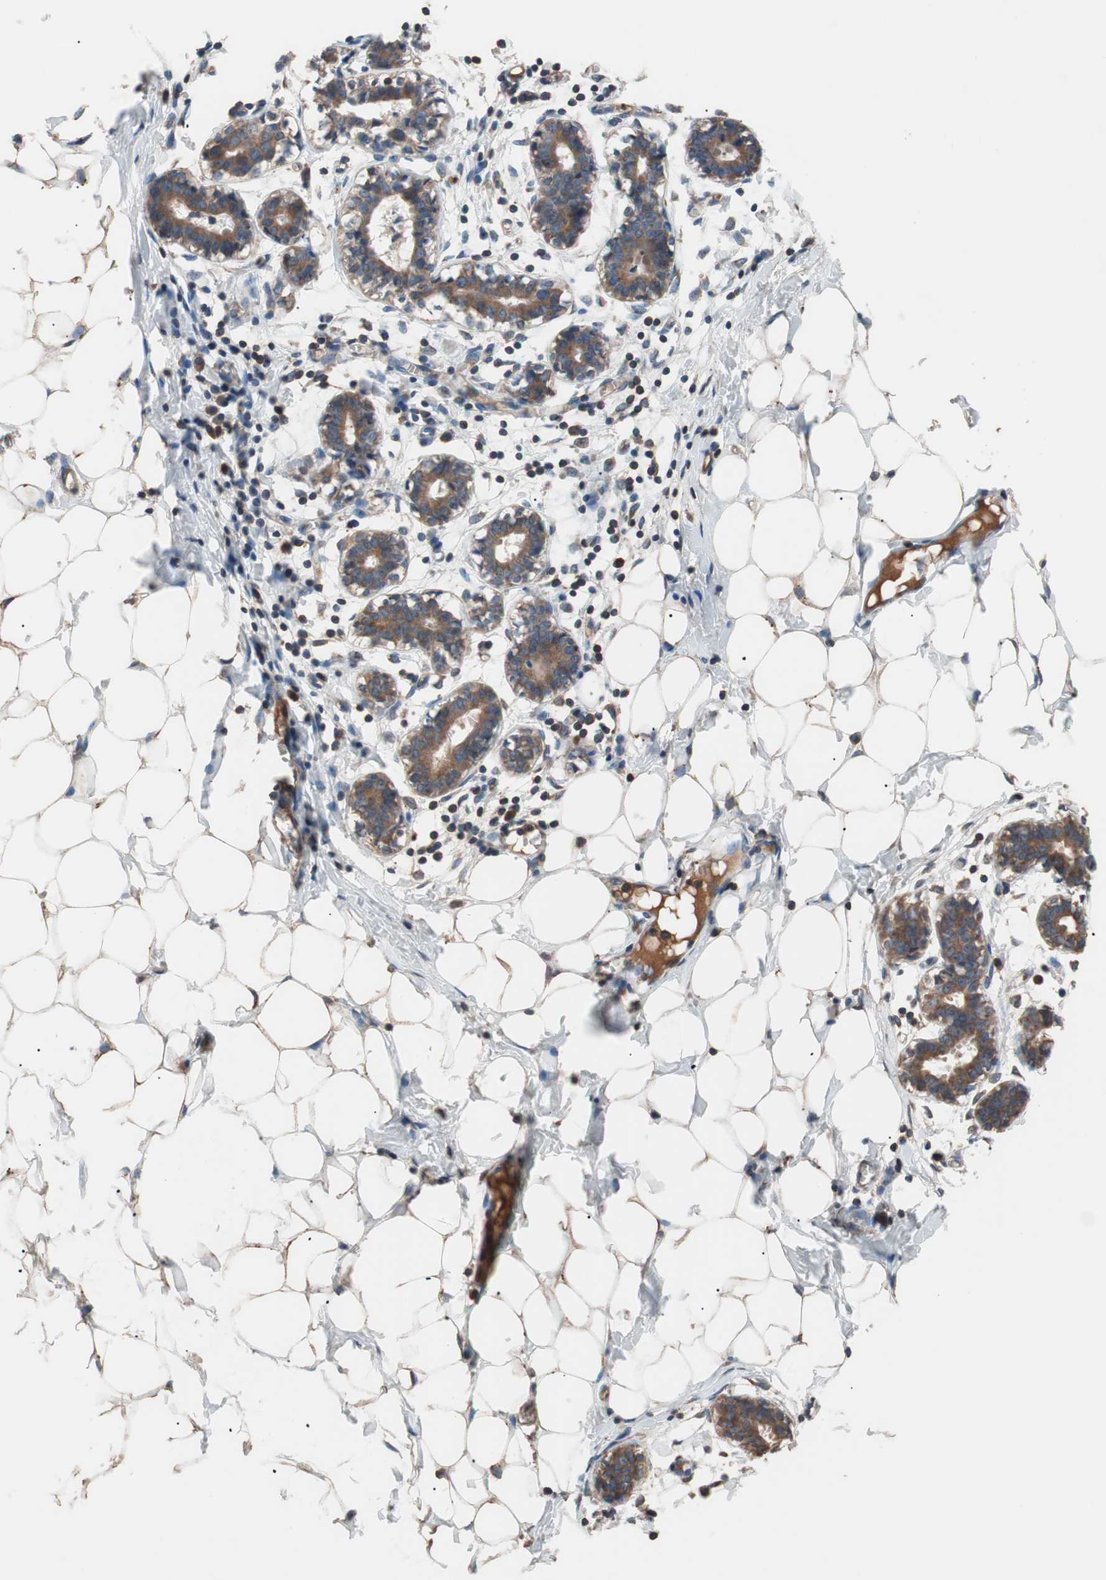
{"staining": {"intensity": "moderate", "quantity": ">75%", "location": "cytoplasmic/membranous"}, "tissue": "breast", "cell_type": "Adipocytes", "image_type": "normal", "snomed": [{"axis": "morphology", "description": "Normal tissue, NOS"}, {"axis": "topography", "description": "Breast"}], "caption": "An IHC image of unremarkable tissue is shown. Protein staining in brown labels moderate cytoplasmic/membranous positivity in breast within adipocytes. The staining was performed using DAB, with brown indicating positive protein expression. Nuclei are stained blue with hematoxylin.", "gene": "GLYCTK", "patient": {"sex": "female", "age": 27}}